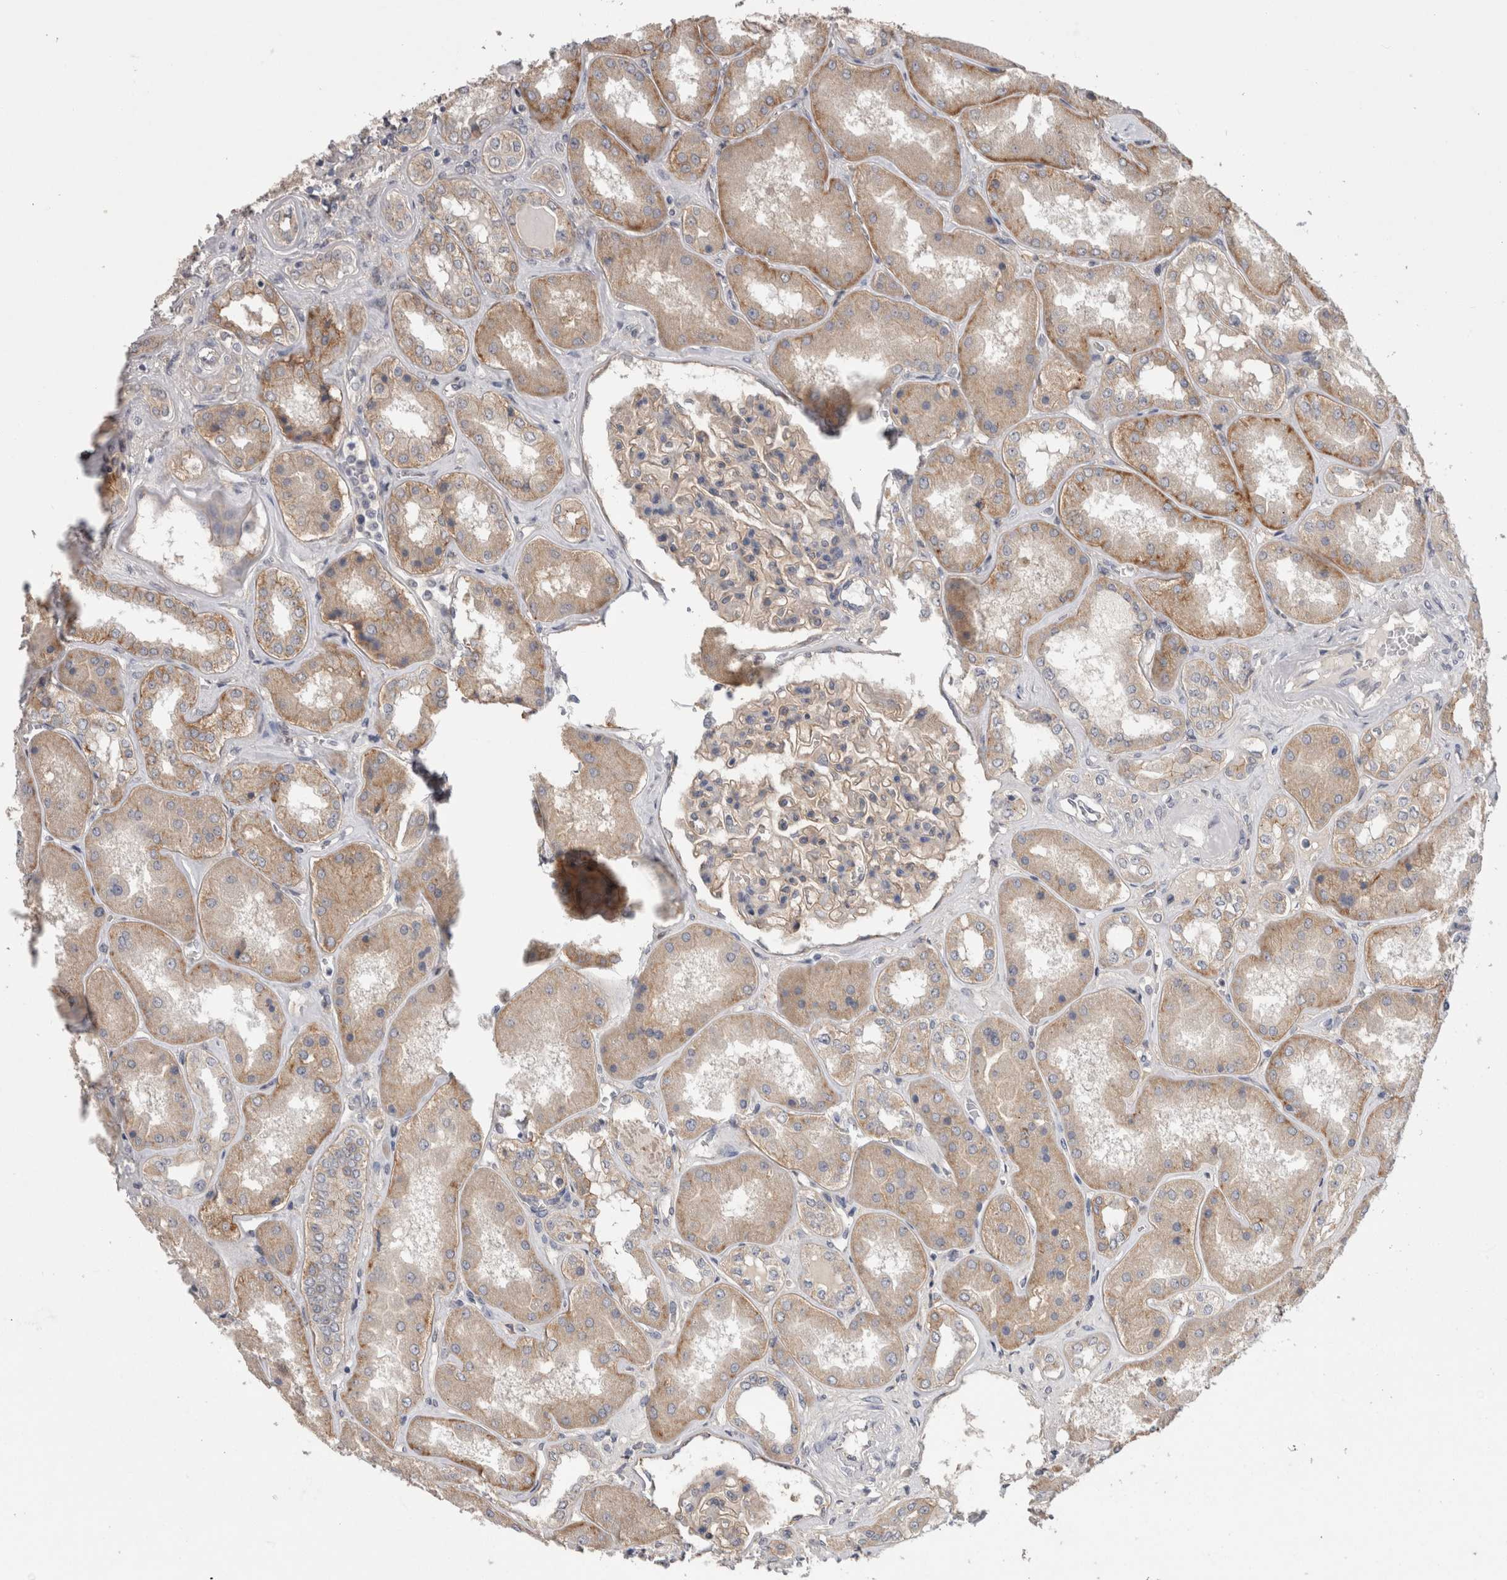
{"staining": {"intensity": "weak", "quantity": "25%-75%", "location": "cytoplasmic/membranous"}, "tissue": "kidney", "cell_type": "Cells in glomeruli", "image_type": "normal", "snomed": [{"axis": "morphology", "description": "Normal tissue, NOS"}, {"axis": "topography", "description": "Kidney"}], "caption": "DAB (3,3'-diaminobenzidine) immunohistochemical staining of unremarkable human kidney shows weak cytoplasmic/membranous protein expression in approximately 25%-75% of cells in glomeruli.", "gene": "NECTIN2", "patient": {"sex": "female", "age": 56}}